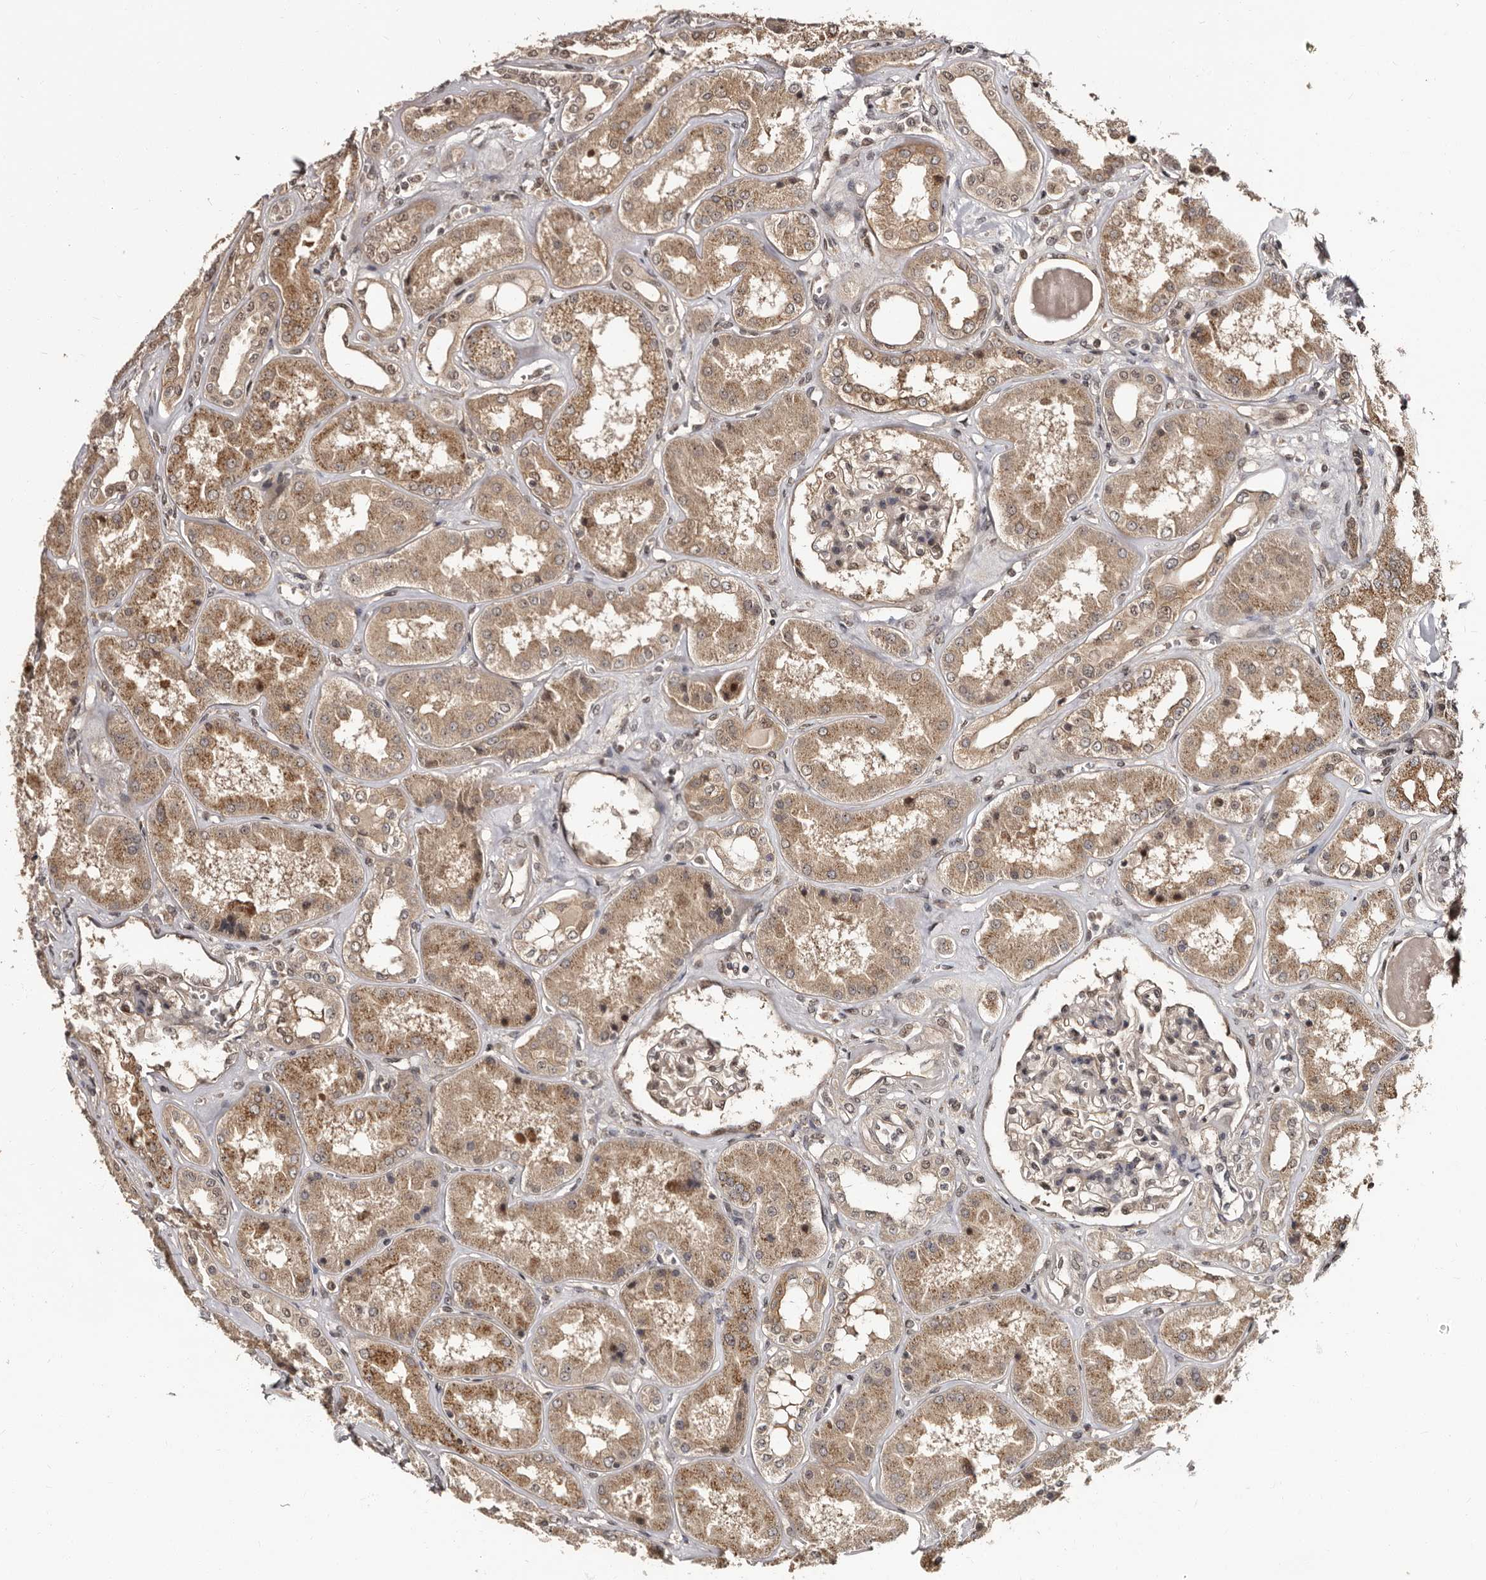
{"staining": {"intensity": "moderate", "quantity": "25%-75%", "location": "cytoplasmic/membranous,nuclear"}, "tissue": "kidney", "cell_type": "Cells in glomeruli", "image_type": "normal", "snomed": [{"axis": "morphology", "description": "Normal tissue, NOS"}, {"axis": "topography", "description": "Kidney"}], "caption": "A high-resolution micrograph shows immunohistochemistry staining of unremarkable kidney, which displays moderate cytoplasmic/membranous,nuclear positivity in about 25%-75% of cells in glomeruli. (Brightfield microscopy of DAB IHC at high magnification).", "gene": "TBC1D22B", "patient": {"sex": "female", "age": 56}}